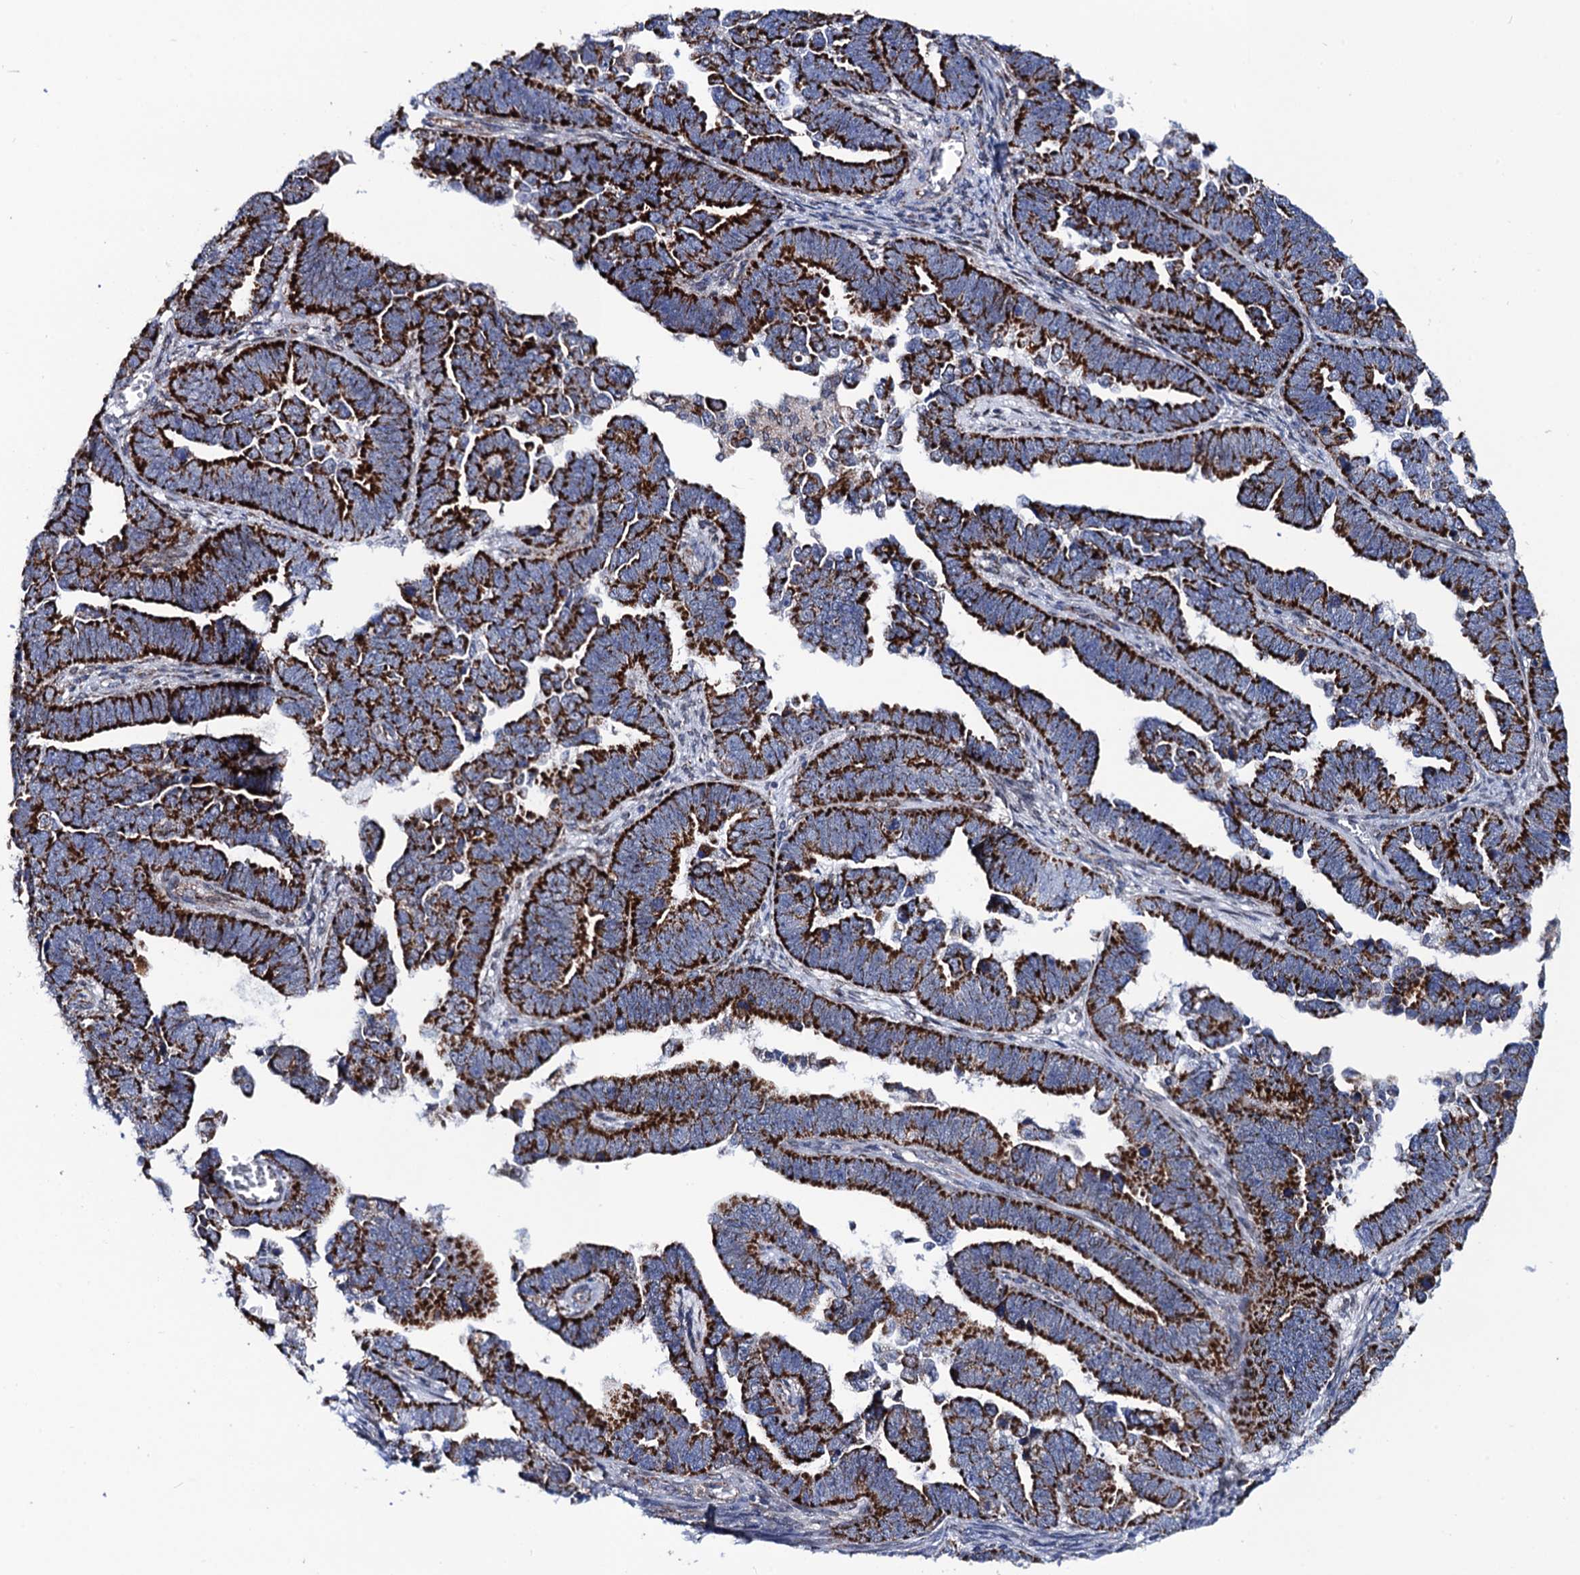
{"staining": {"intensity": "strong", "quantity": ">75%", "location": "cytoplasmic/membranous"}, "tissue": "endometrial cancer", "cell_type": "Tumor cells", "image_type": "cancer", "snomed": [{"axis": "morphology", "description": "Adenocarcinoma, NOS"}, {"axis": "topography", "description": "Endometrium"}], "caption": "About >75% of tumor cells in endometrial cancer (adenocarcinoma) reveal strong cytoplasmic/membranous protein positivity as visualized by brown immunohistochemical staining.", "gene": "PTCD3", "patient": {"sex": "female", "age": 75}}